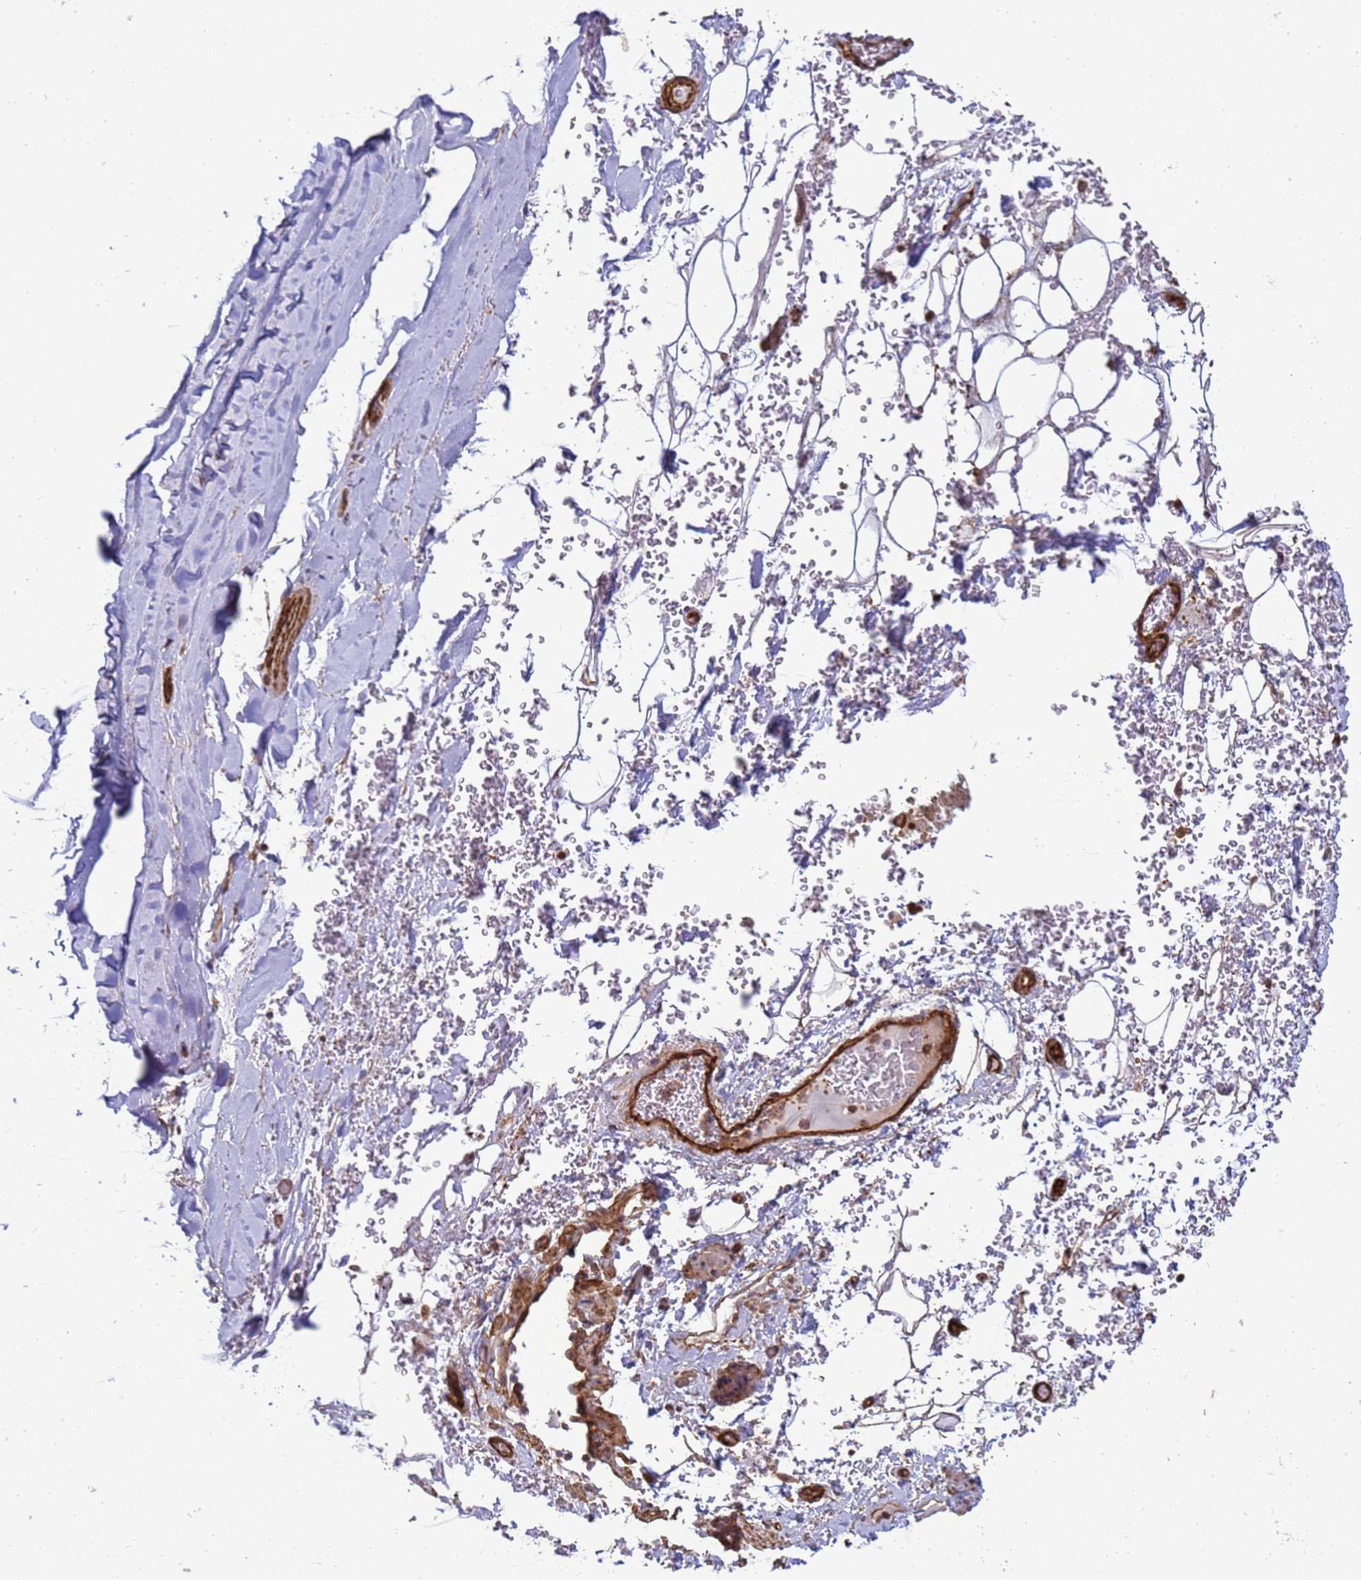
{"staining": {"intensity": "moderate", "quantity": ">75%", "location": "cytoplasmic/membranous"}, "tissue": "adipose tissue", "cell_type": "Adipocytes", "image_type": "normal", "snomed": [{"axis": "morphology", "description": "Normal tissue, NOS"}, {"axis": "topography", "description": "Cartilage tissue"}], "caption": "The photomicrograph demonstrates immunohistochemical staining of benign adipose tissue. There is moderate cytoplasmic/membranous expression is identified in approximately >75% of adipocytes. Nuclei are stained in blue.", "gene": "CNOT1", "patient": {"sex": "female", "age": 63}}